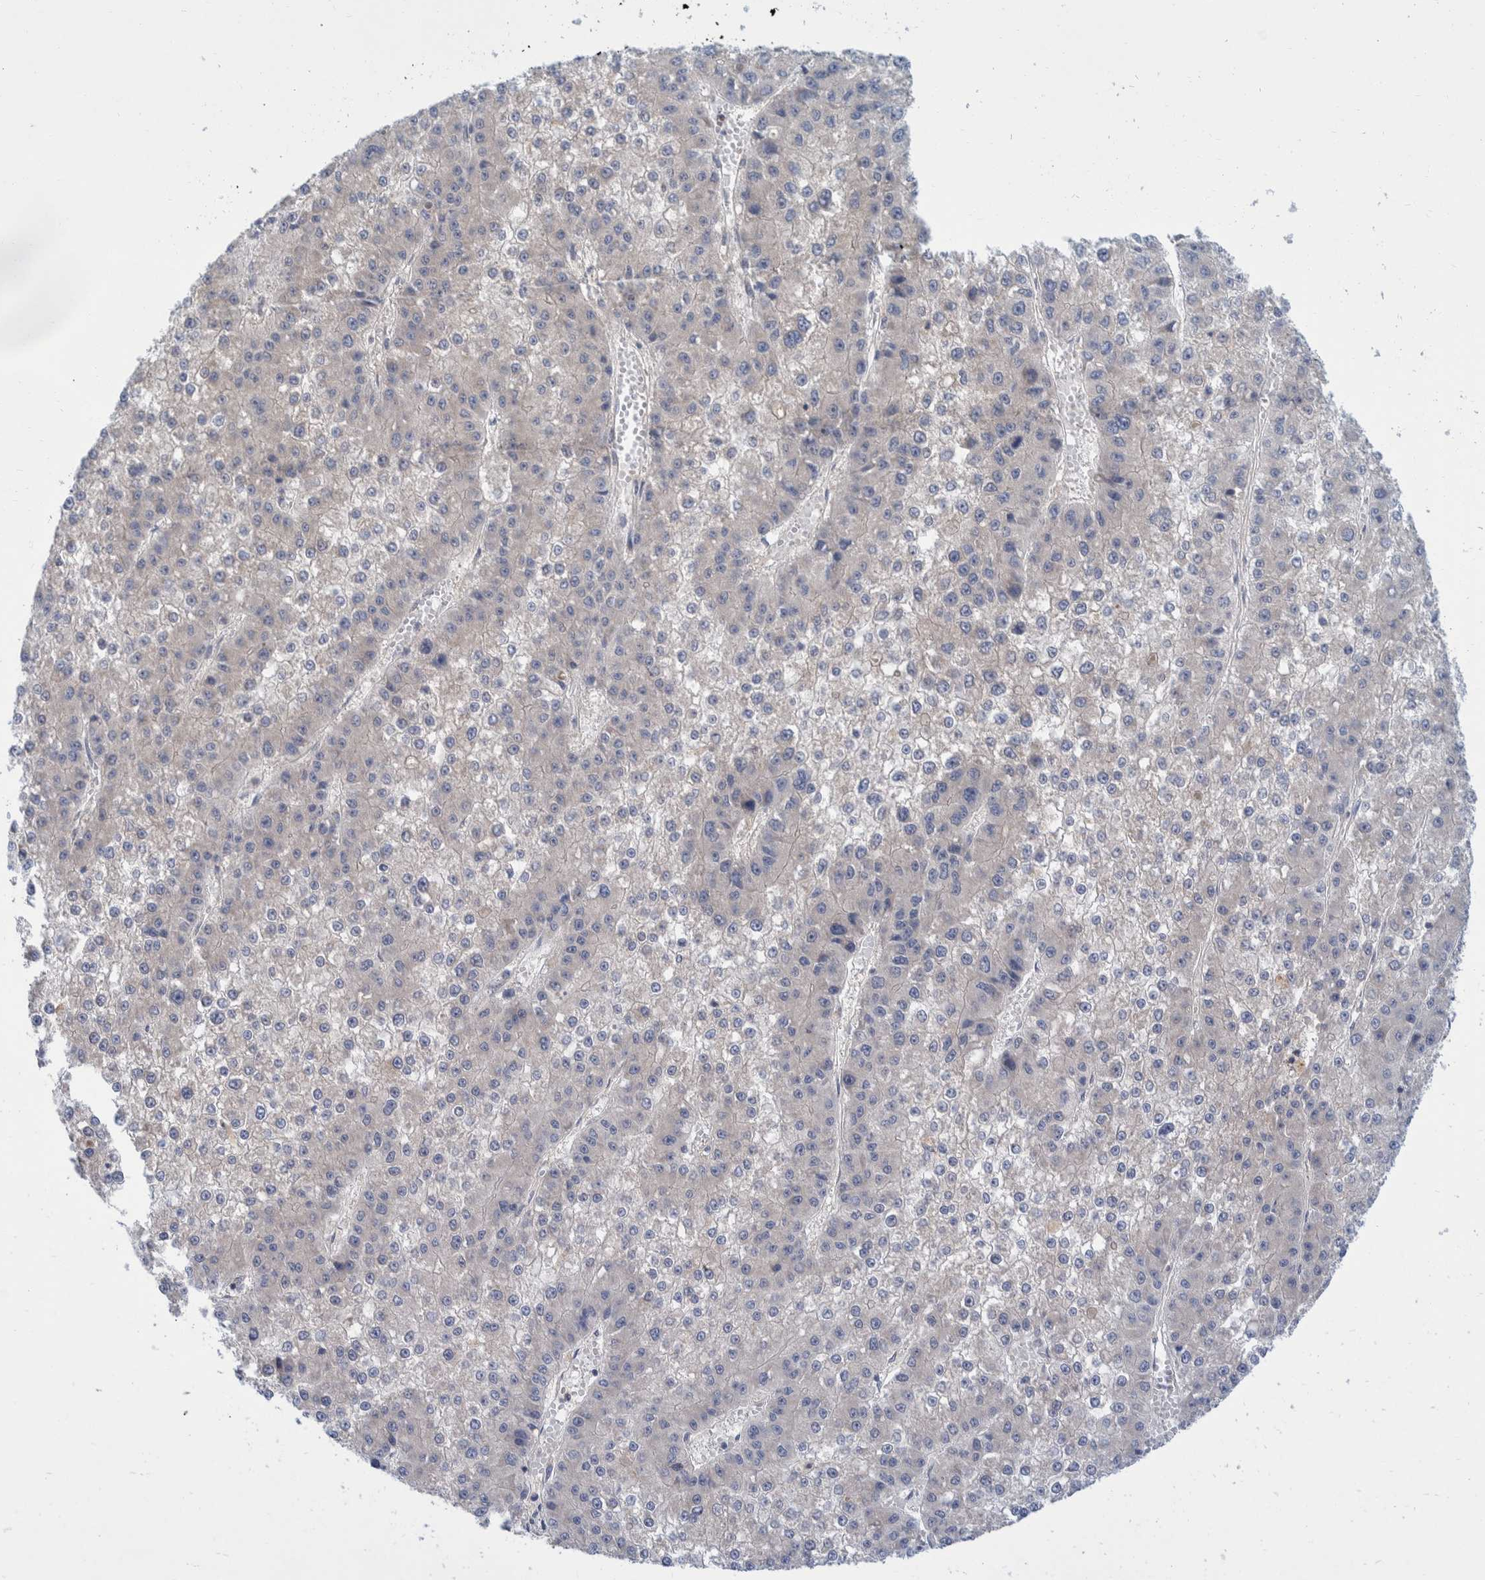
{"staining": {"intensity": "negative", "quantity": "none", "location": "none"}, "tissue": "liver cancer", "cell_type": "Tumor cells", "image_type": "cancer", "snomed": [{"axis": "morphology", "description": "Carcinoma, Hepatocellular, NOS"}, {"axis": "topography", "description": "Liver"}], "caption": "Tumor cells are negative for protein expression in human liver hepatocellular carcinoma.", "gene": "PLPBP", "patient": {"sex": "female", "age": 73}}